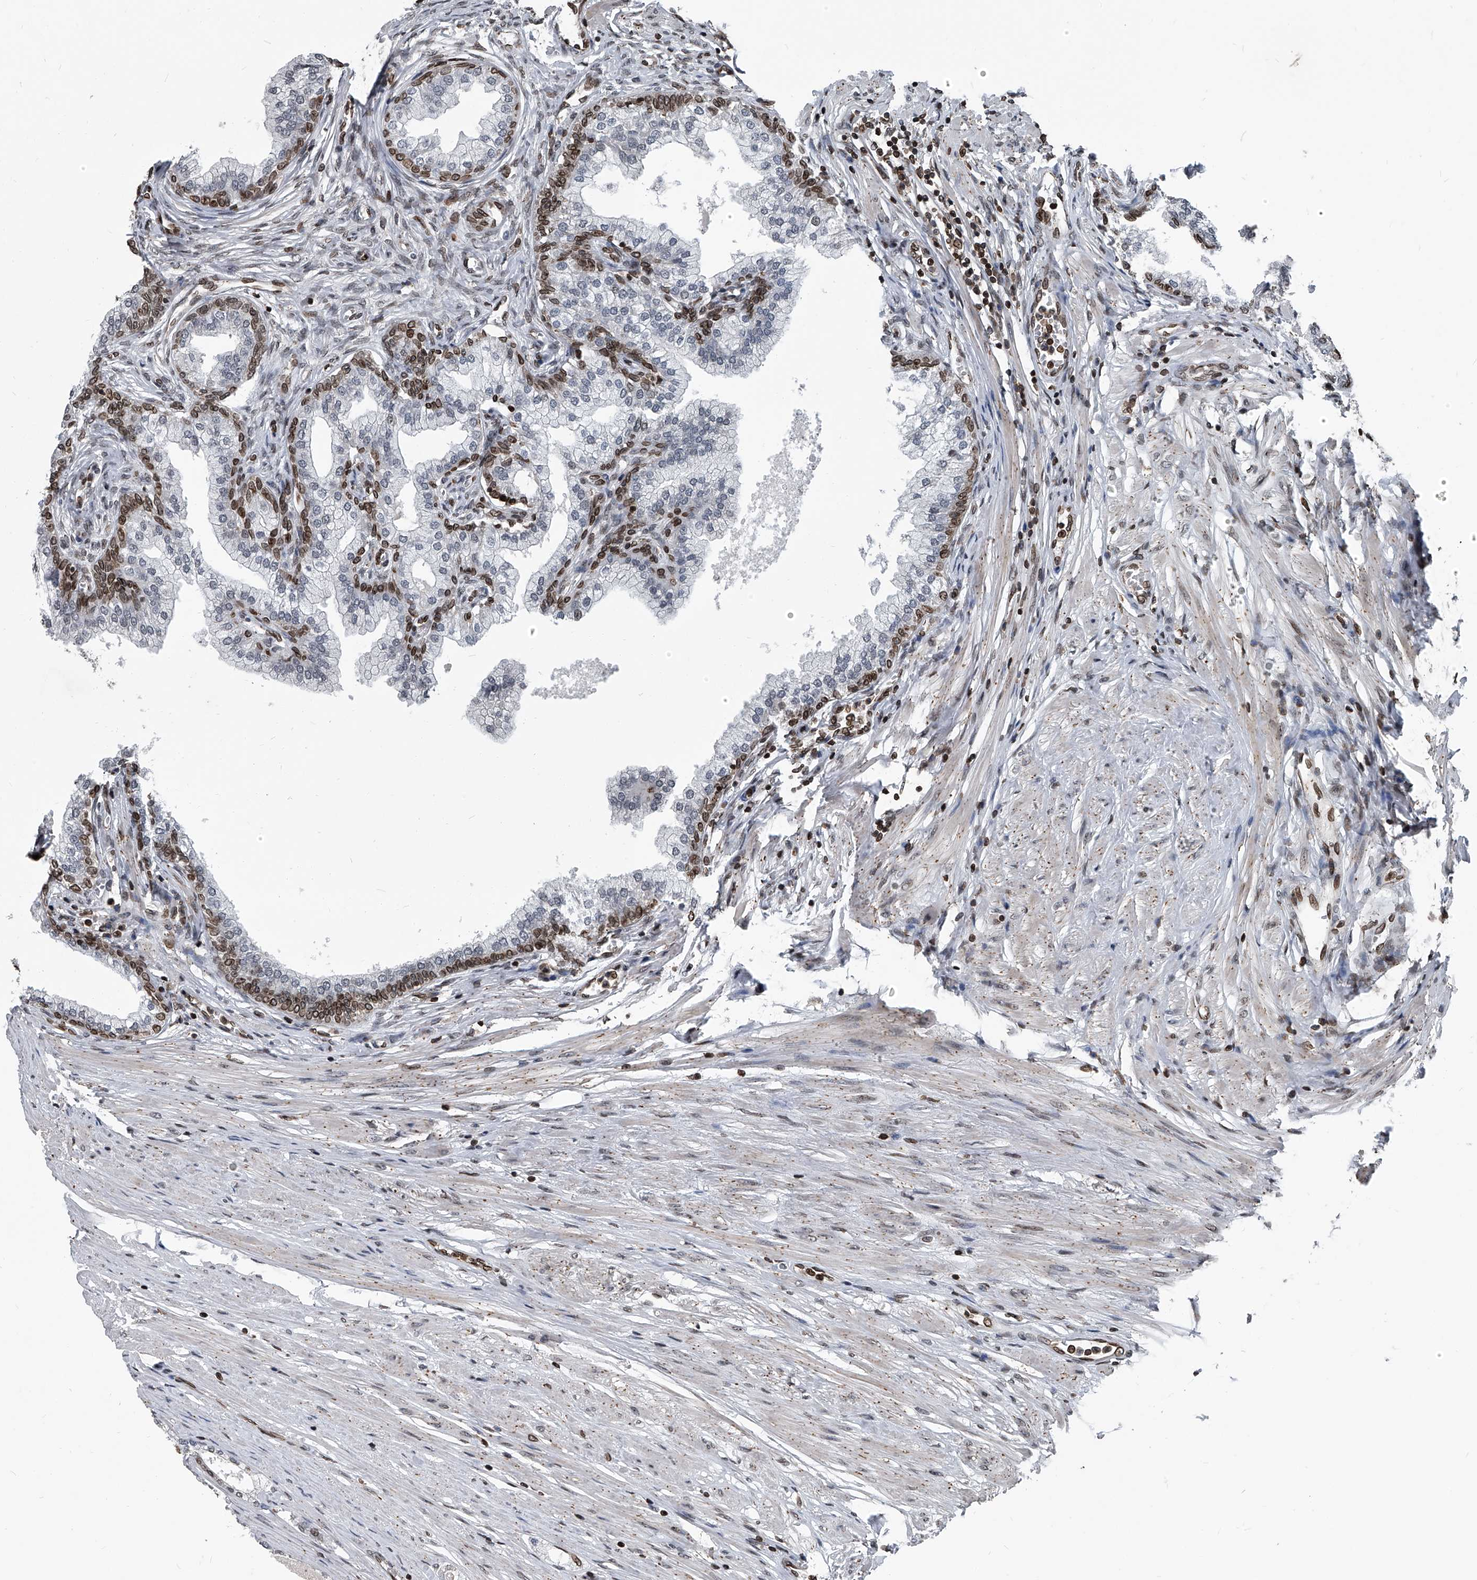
{"staining": {"intensity": "moderate", "quantity": "25%-75%", "location": "cytoplasmic/membranous,nuclear"}, "tissue": "prostate", "cell_type": "Glandular cells", "image_type": "normal", "snomed": [{"axis": "morphology", "description": "Normal tissue, NOS"}, {"axis": "morphology", "description": "Urothelial carcinoma, Low grade"}, {"axis": "topography", "description": "Urinary bladder"}, {"axis": "topography", "description": "Prostate"}], "caption": "An immunohistochemistry histopathology image of normal tissue is shown. Protein staining in brown highlights moderate cytoplasmic/membranous,nuclear positivity in prostate within glandular cells.", "gene": "PHF20", "patient": {"sex": "male", "age": 60}}